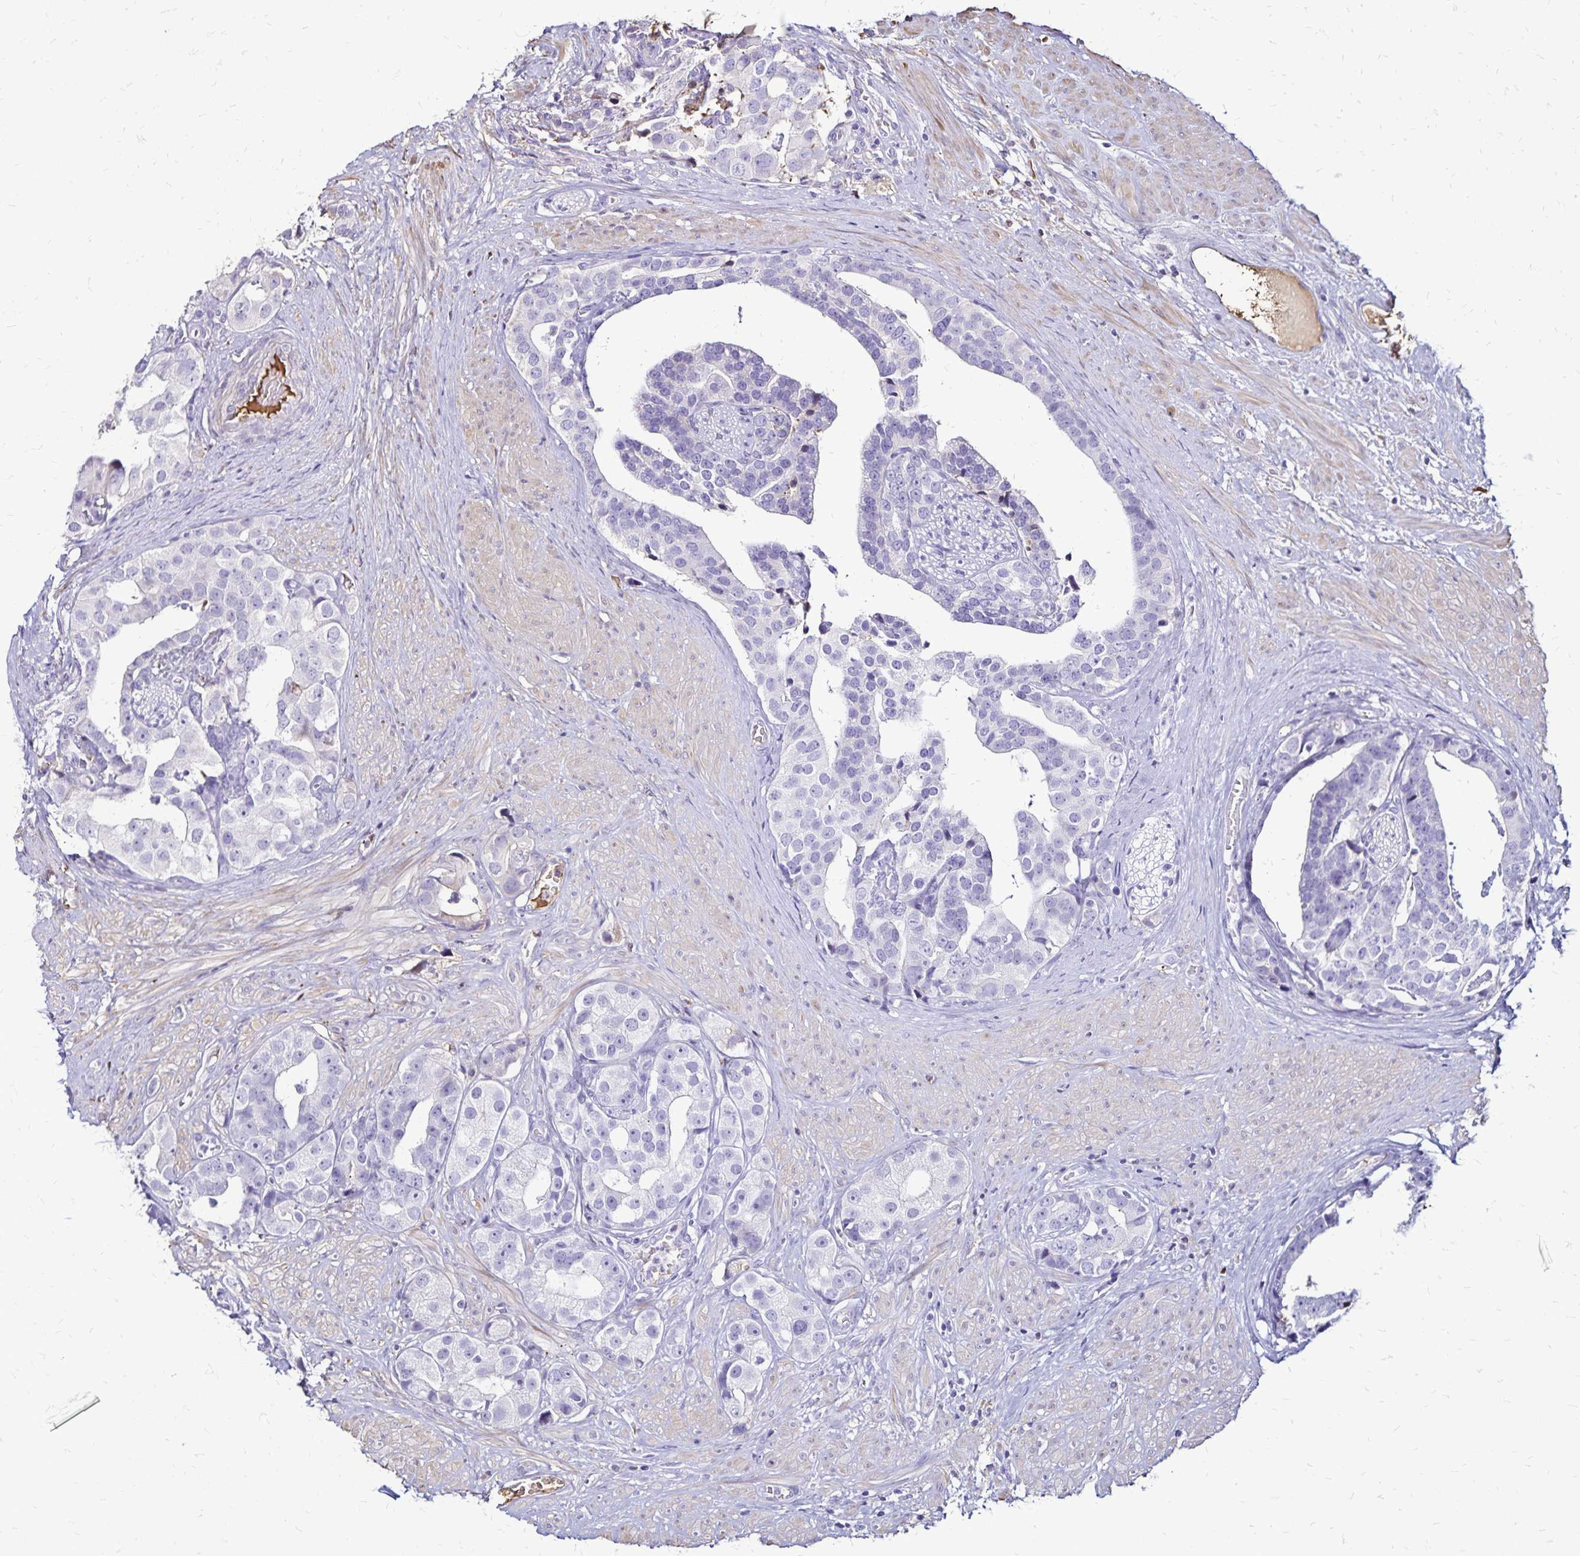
{"staining": {"intensity": "negative", "quantity": "none", "location": "none"}, "tissue": "prostate cancer", "cell_type": "Tumor cells", "image_type": "cancer", "snomed": [{"axis": "morphology", "description": "Adenocarcinoma, High grade"}, {"axis": "topography", "description": "Prostate"}], "caption": "The histopathology image exhibits no significant staining in tumor cells of high-grade adenocarcinoma (prostate).", "gene": "KISS1", "patient": {"sex": "male", "age": 71}}